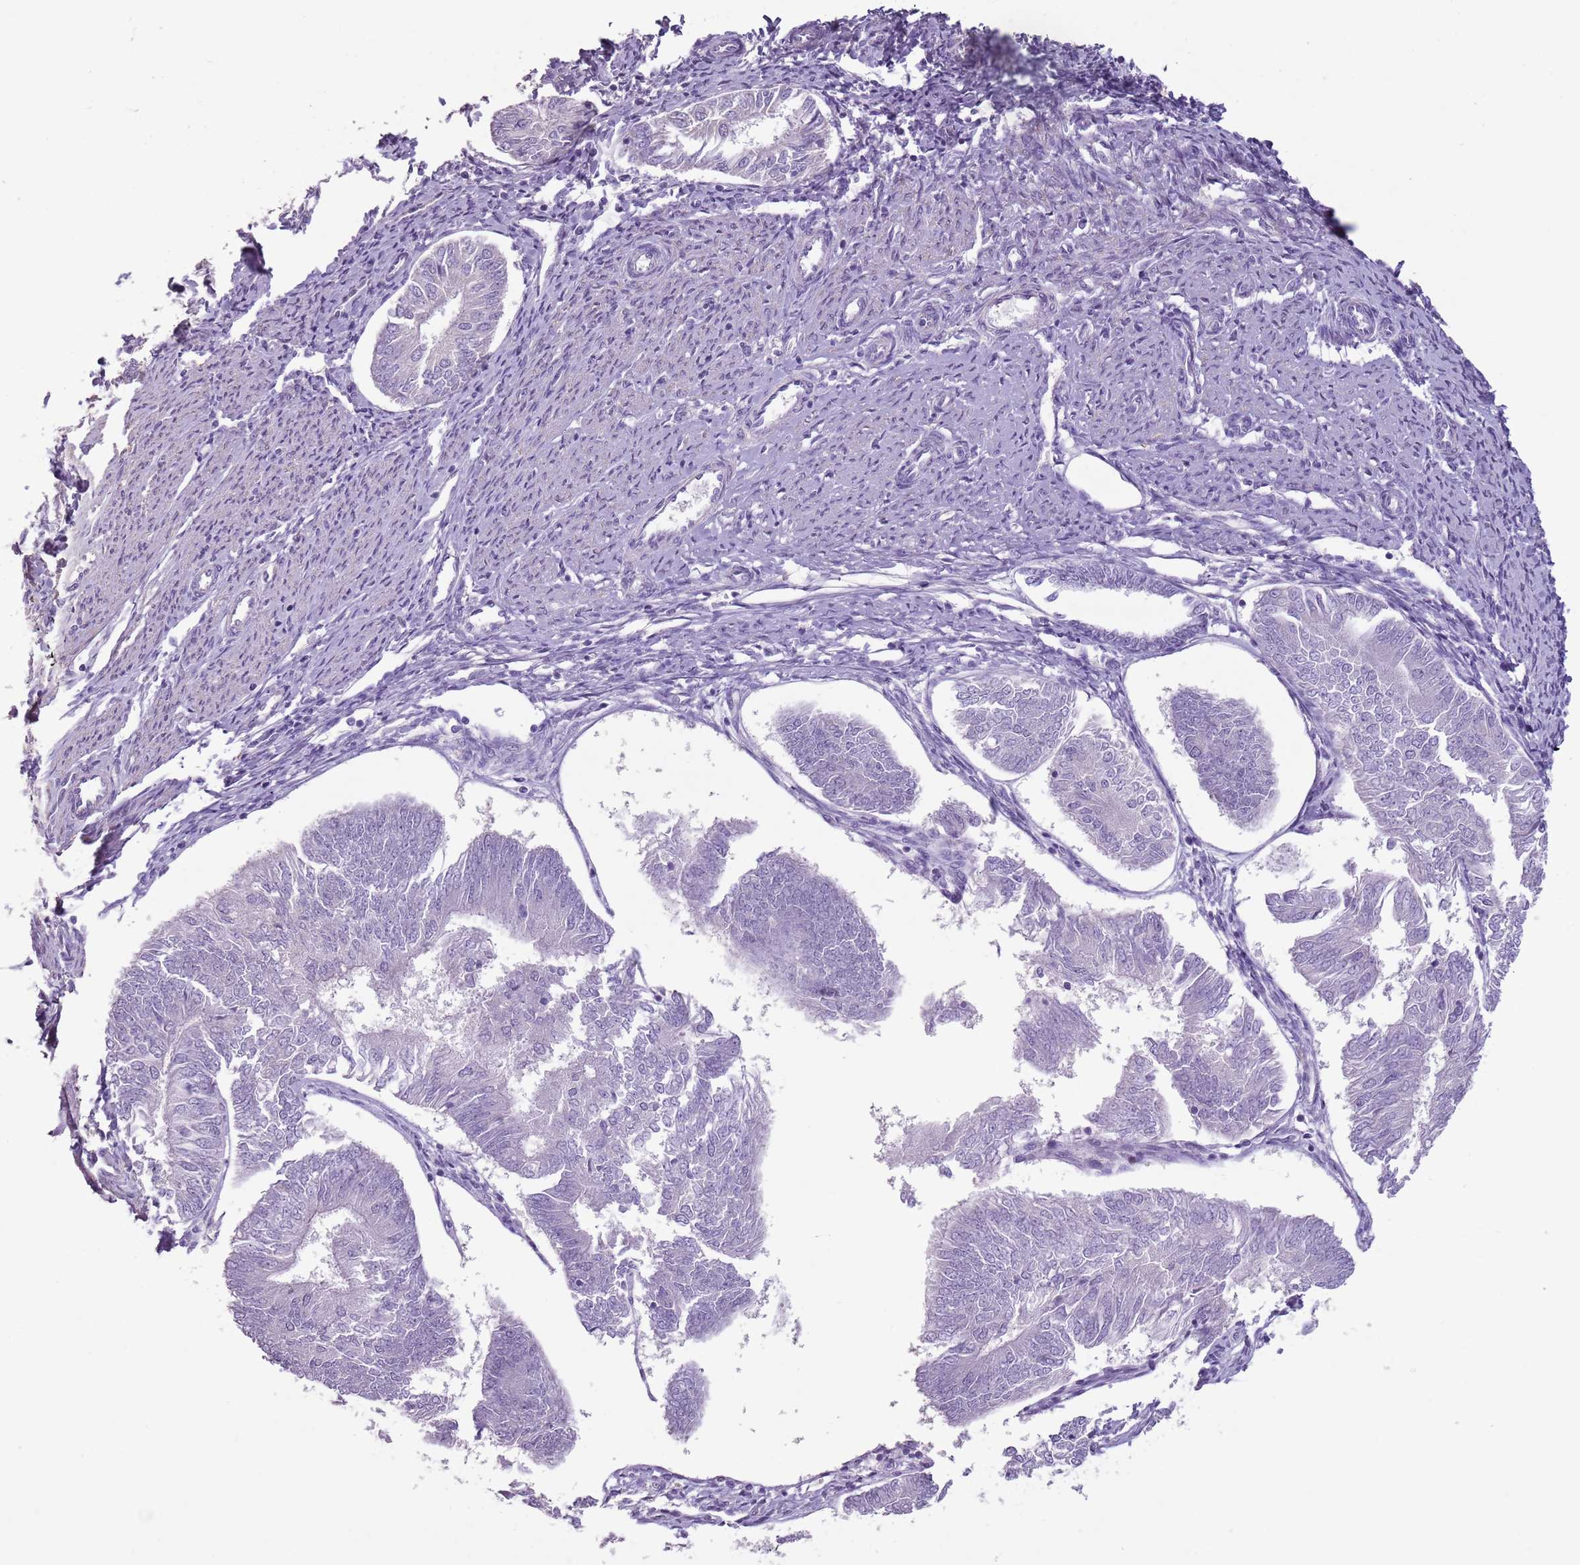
{"staining": {"intensity": "negative", "quantity": "none", "location": "none"}, "tissue": "endometrial cancer", "cell_type": "Tumor cells", "image_type": "cancer", "snomed": [{"axis": "morphology", "description": "Adenocarcinoma, NOS"}, {"axis": "topography", "description": "Endometrium"}], "caption": "Immunohistochemistry (IHC) of adenocarcinoma (endometrial) displays no expression in tumor cells.", "gene": "CELF6", "patient": {"sex": "female", "age": 58}}